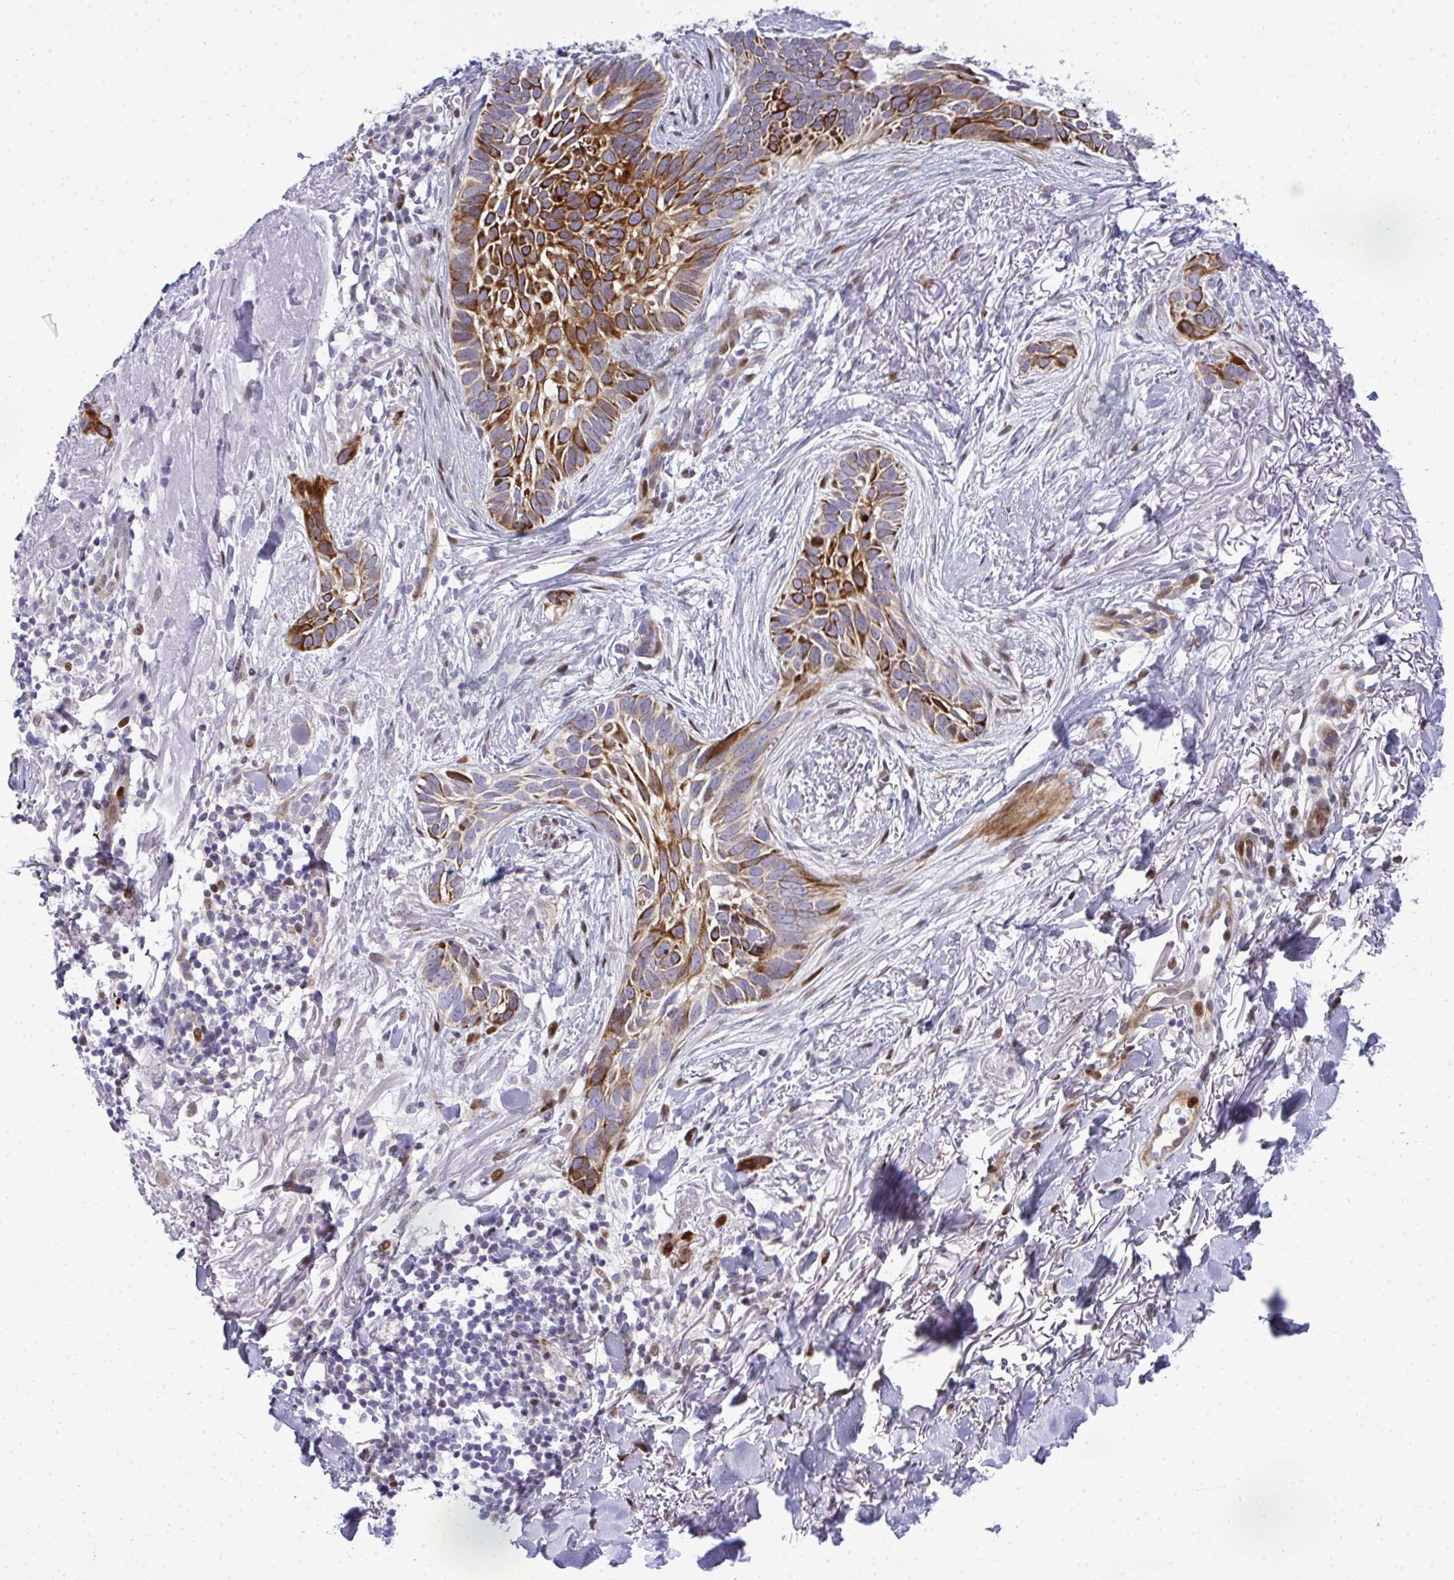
{"staining": {"intensity": "strong", "quantity": "25%-75%", "location": "cytoplasmic/membranous"}, "tissue": "skin cancer", "cell_type": "Tumor cells", "image_type": "cancer", "snomed": [{"axis": "morphology", "description": "Basal cell carcinoma"}, {"axis": "topography", "description": "Skin"}, {"axis": "topography", "description": "Skin of face"}], "caption": "A brown stain labels strong cytoplasmic/membranous expression of a protein in human basal cell carcinoma (skin) tumor cells. (IHC, brightfield microscopy, high magnification).", "gene": "CASTOR2", "patient": {"sex": "female", "age": 90}}